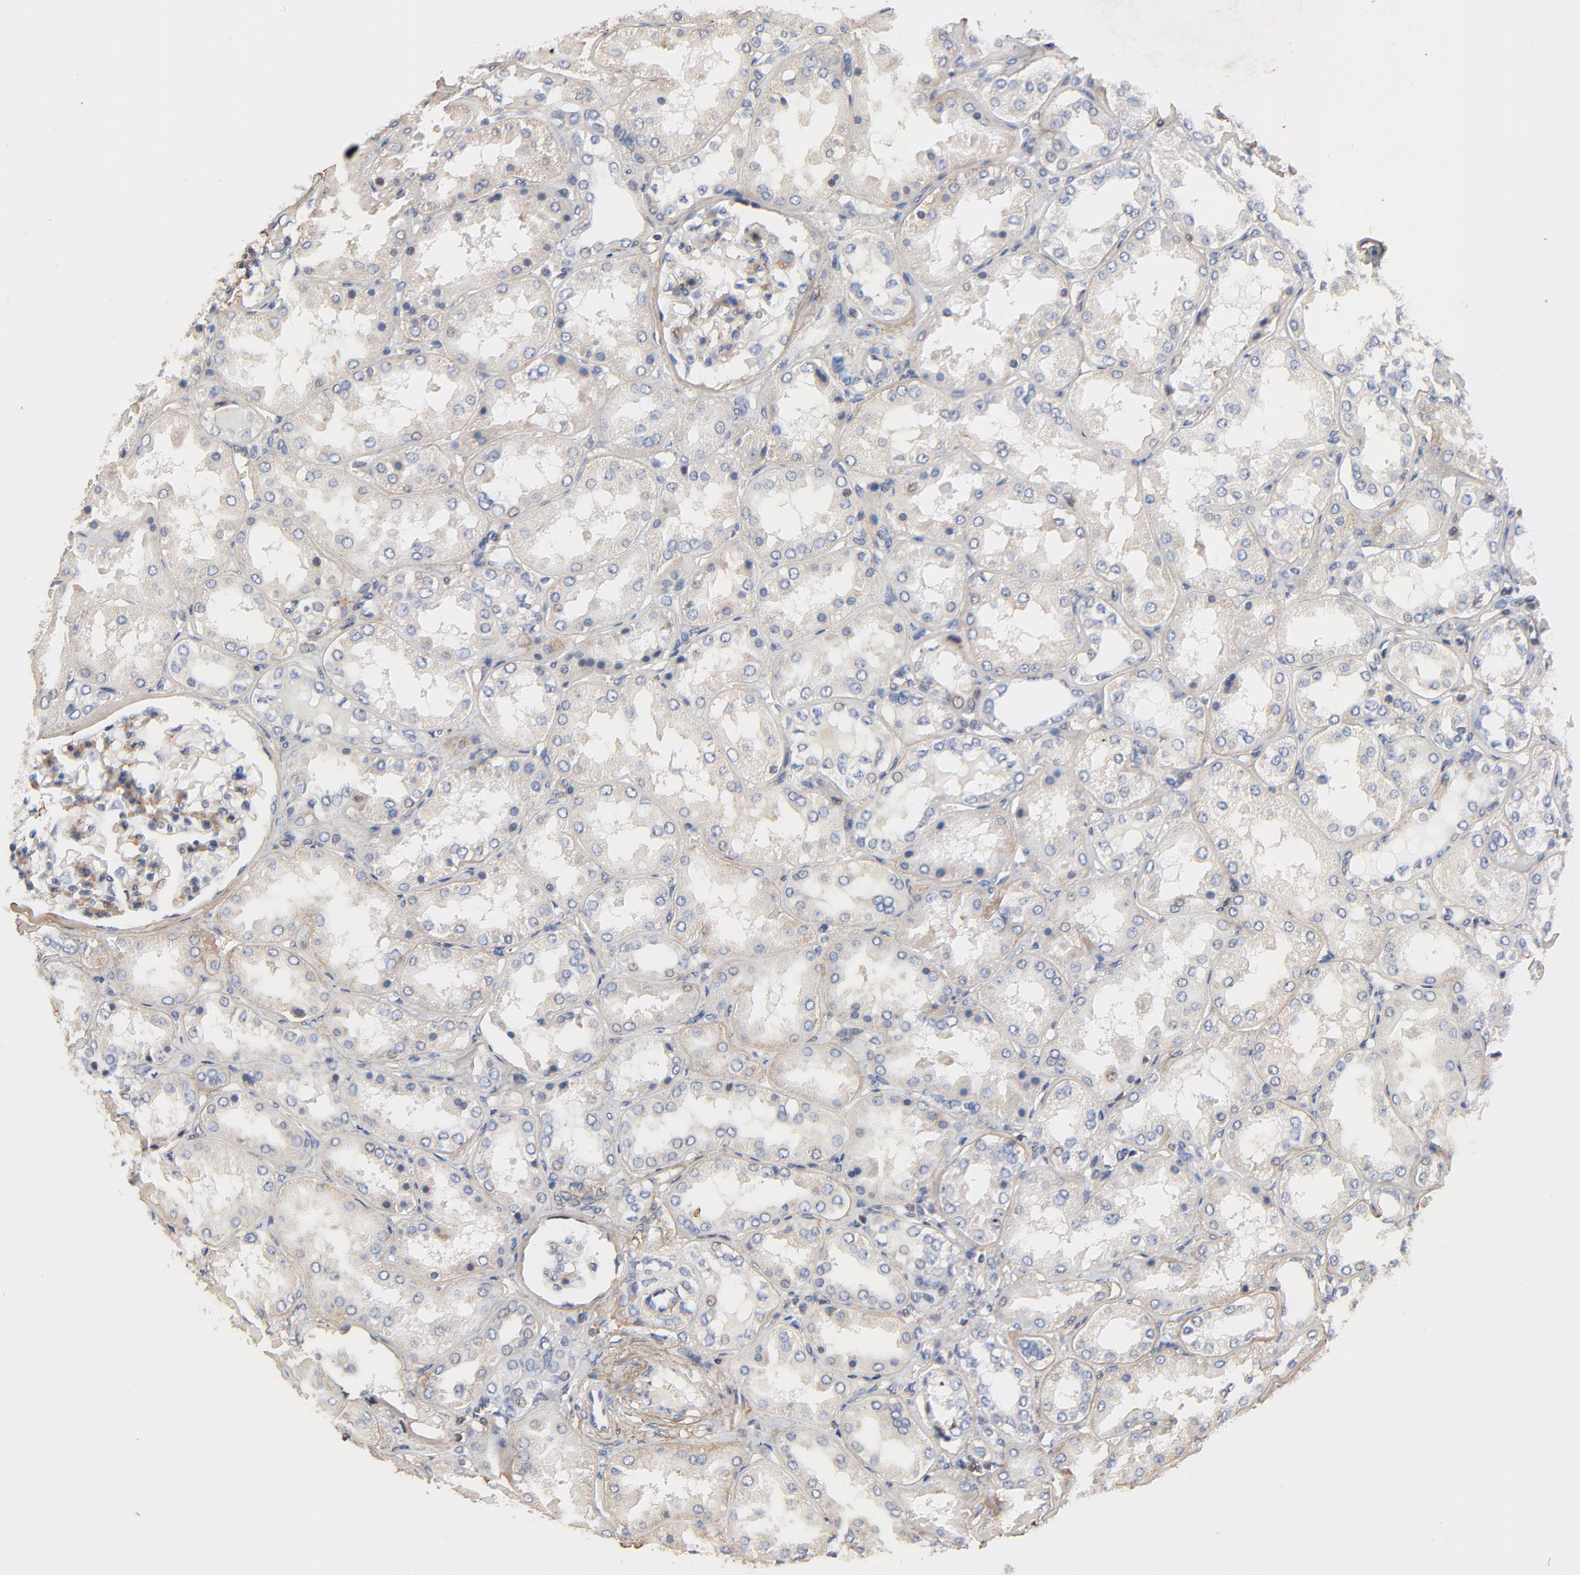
{"staining": {"intensity": "weak", "quantity": "25%-75%", "location": "cytoplasmic/membranous"}, "tissue": "kidney", "cell_type": "Cells in glomeruli", "image_type": "normal", "snomed": [{"axis": "morphology", "description": "Normal tissue, NOS"}, {"axis": "topography", "description": "Kidney"}], "caption": "This image demonstrates immunohistochemistry staining of benign human kidney, with low weak cytoplasmic/membranous expression in approximately 25%-75% of cells in glomeruli.", "gene": "SKAP1", "patient": {"sex": "female", "age": 56}}